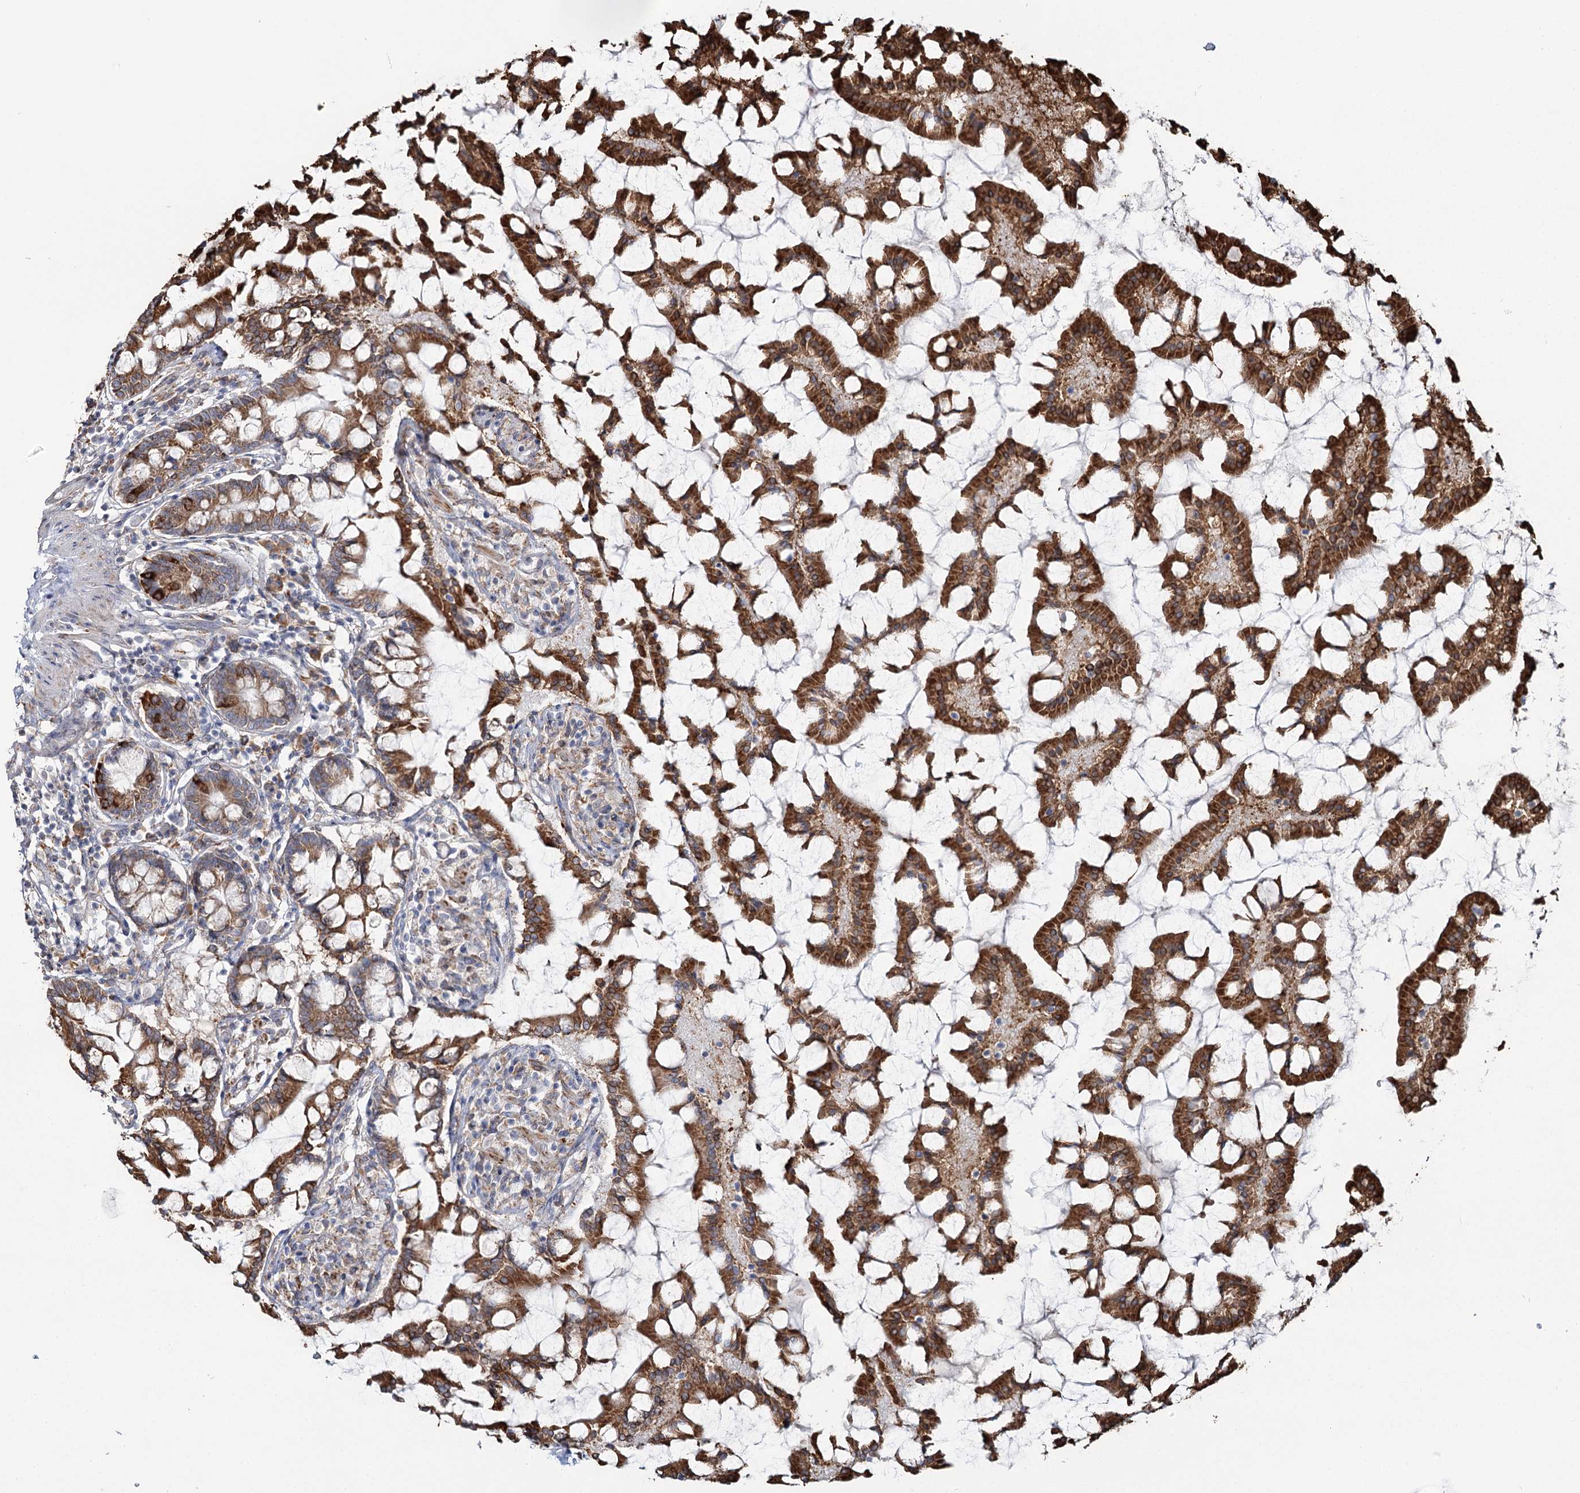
{"staining": {"intensity": "moderate", "quantity": ">75%", "location": "cytoplasmic/membranous"}, "tissue": "small intestine", "cell_type": "Glandular cells", "image_type": "normal", "snomed": [{"axis": "morphology", "description": "Normal tissue, NOS"}, {"axis": "topography", "description": "Small intestine"}], "caption": "Small intestine stained with DAB immunohistochemistry (IHC) exhibits medium levels of moderate cytoplasmic/membranous staining in approximately >75% of glandular cells. The protein is shown in brown color, while the nuclei are stained blue.", "gene": "ZCCHC9", "patient": {"sex": "male", "age": 41}}